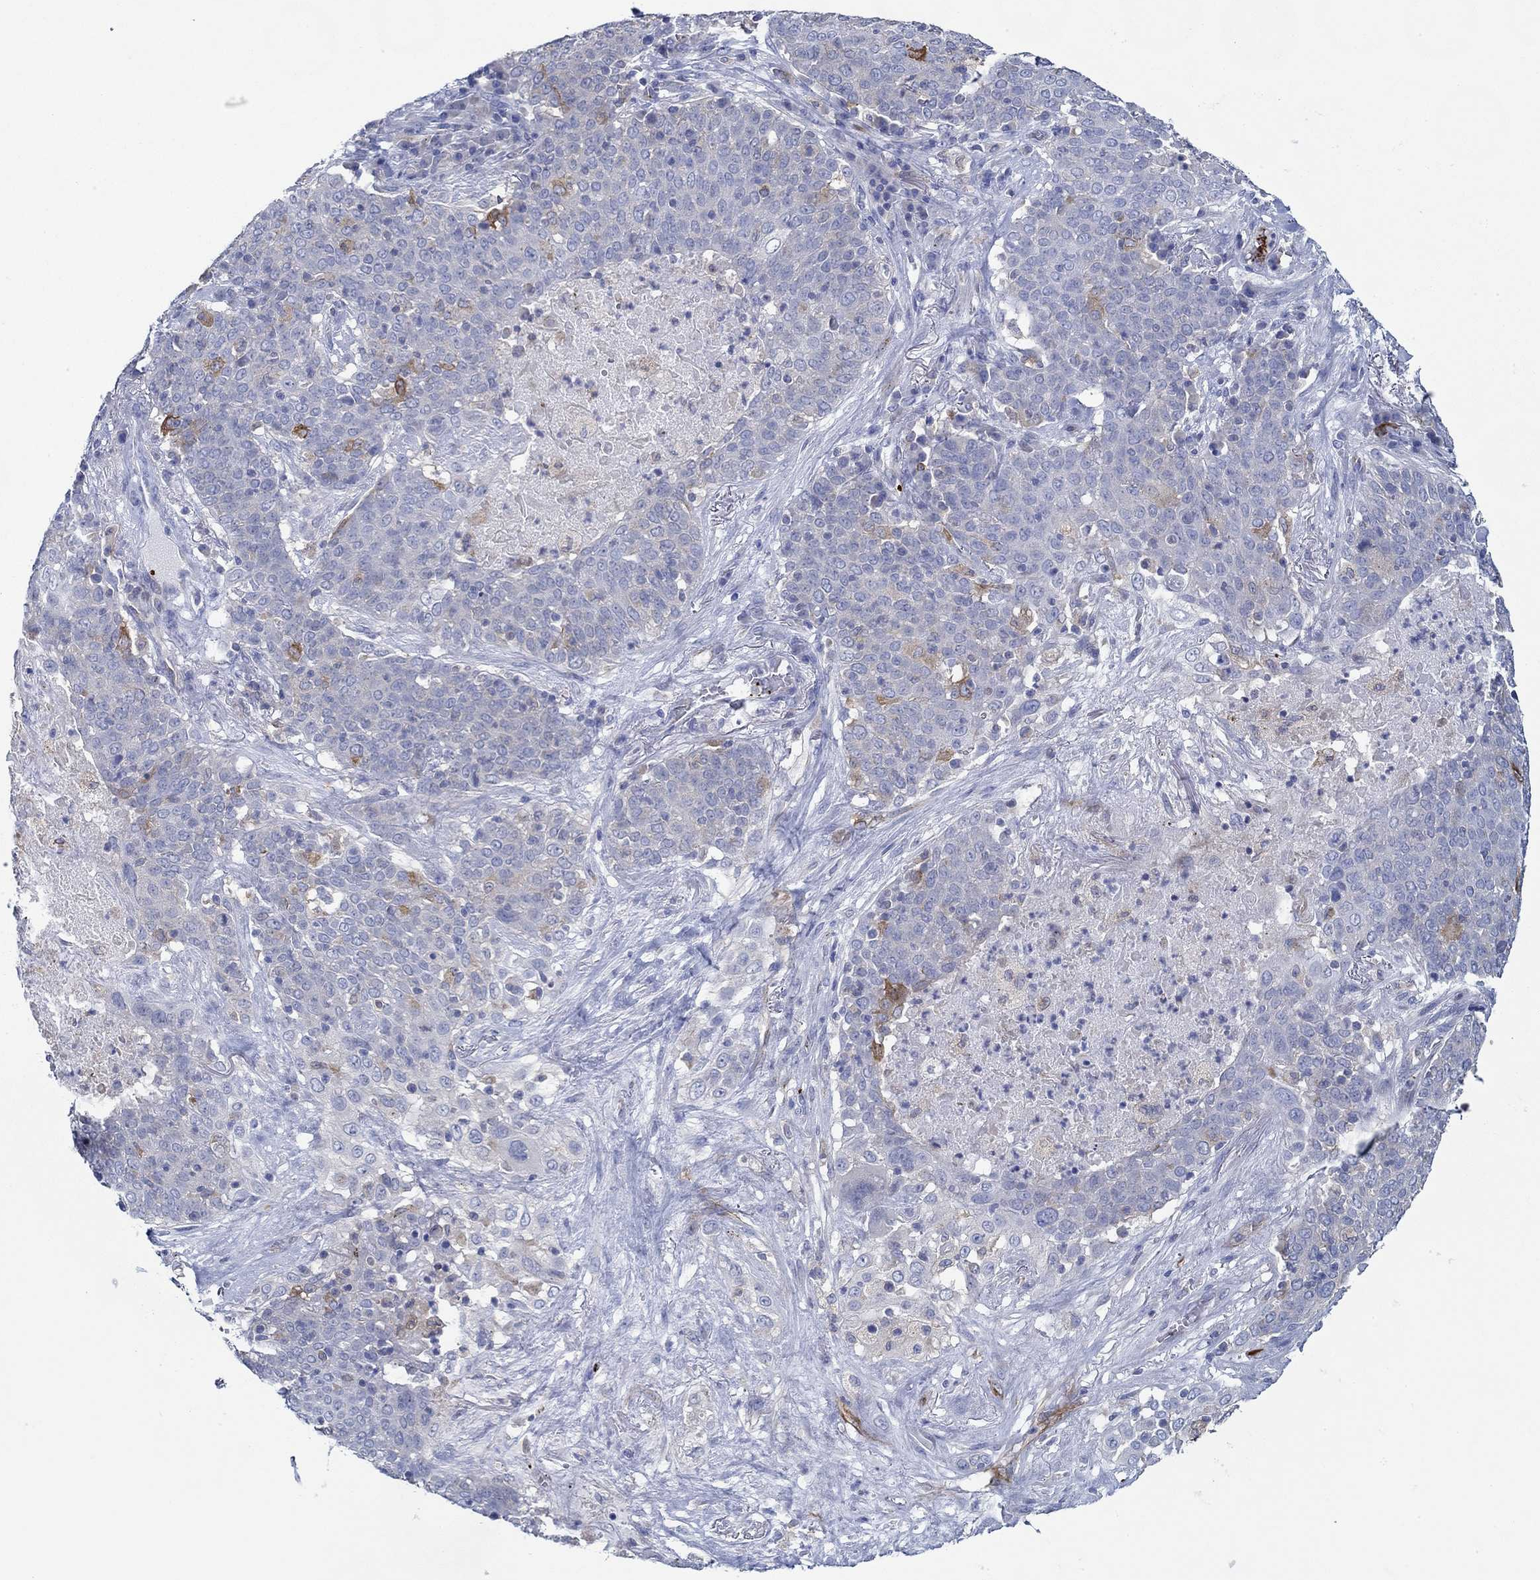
{"staining": {"intensity": "negative", "quantity": "none", "location": "none"}, "tissue": "lung cancer", "cell_type": "Tumor cells", "image_type": "cancer", "snomed": [{"axis": "morphology", "description": "Squamous cell carcinoma, NOS"}, {"axis": "topography", "description": "Lung"}], "caption": "An IHC photomicrograph of squamous cell carcinoma (lung) is shown. There is no staining in tumor cells of squamous cell carcinoma (lung). (Brightfield microscopy of DAB (3,3'-diaminobenzidine) immunohistochemistry at high magnification).", "gene": "SLC27A3", "patient": {"sex": "male", "age": 82}}